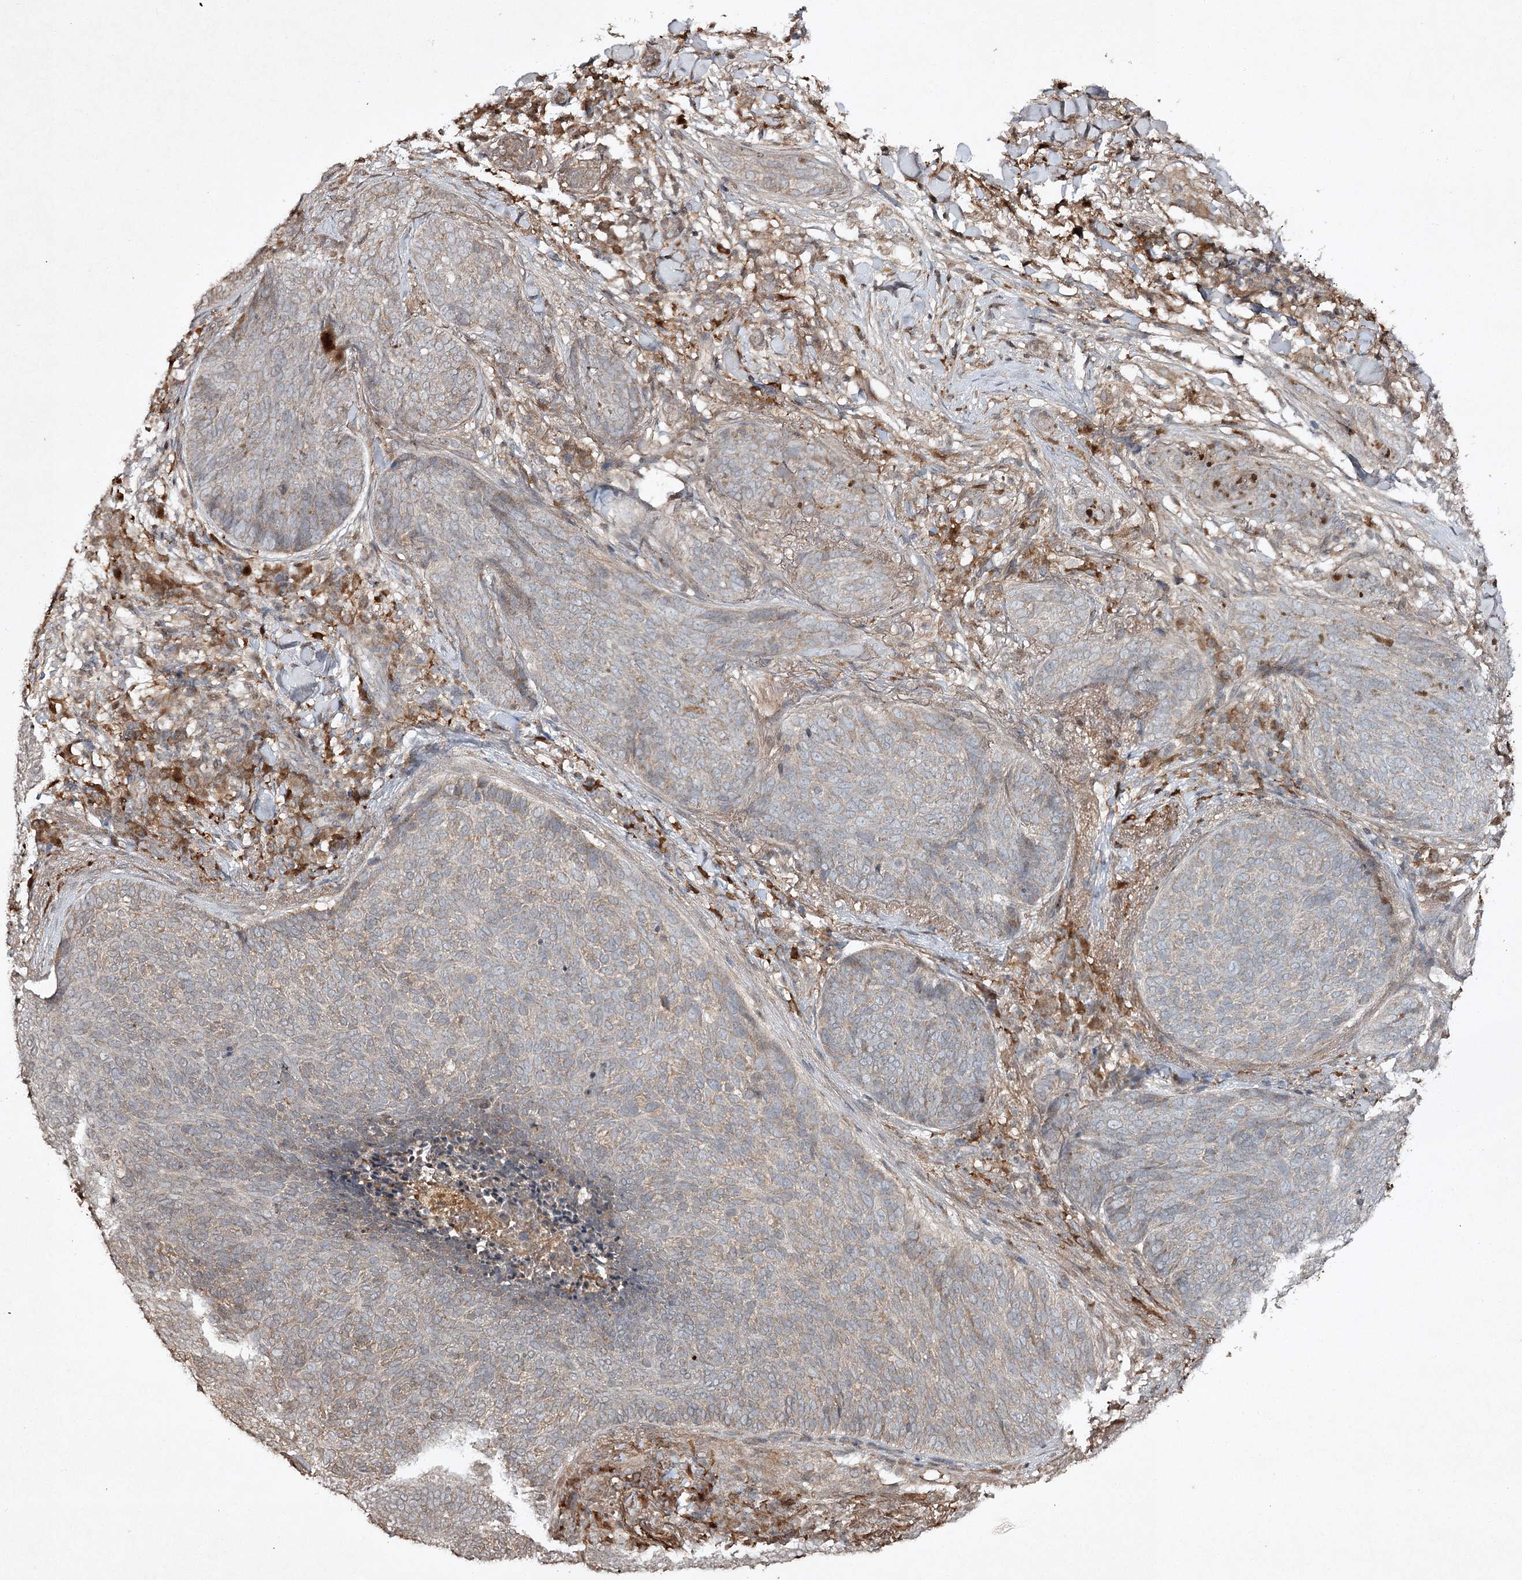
{"staining": {"intensity": "negative", "quantity": "none", "location": "none"}, "tissue": "skin cancer", "cell_type": "Tumor cells", "image_type": "cancer", "snomed": [{"axis": "morphology", "description": "Basal cell carcinoma"}, {"axis": "topography", "description": "Skin"}], "caption": "Immunohistochemical staining of skin cancer (basal cell carcinoma) shows no significant staining in tumor cells.", "gene": "CYP2B6", "patient": {"sex": "male", "age": 85}}